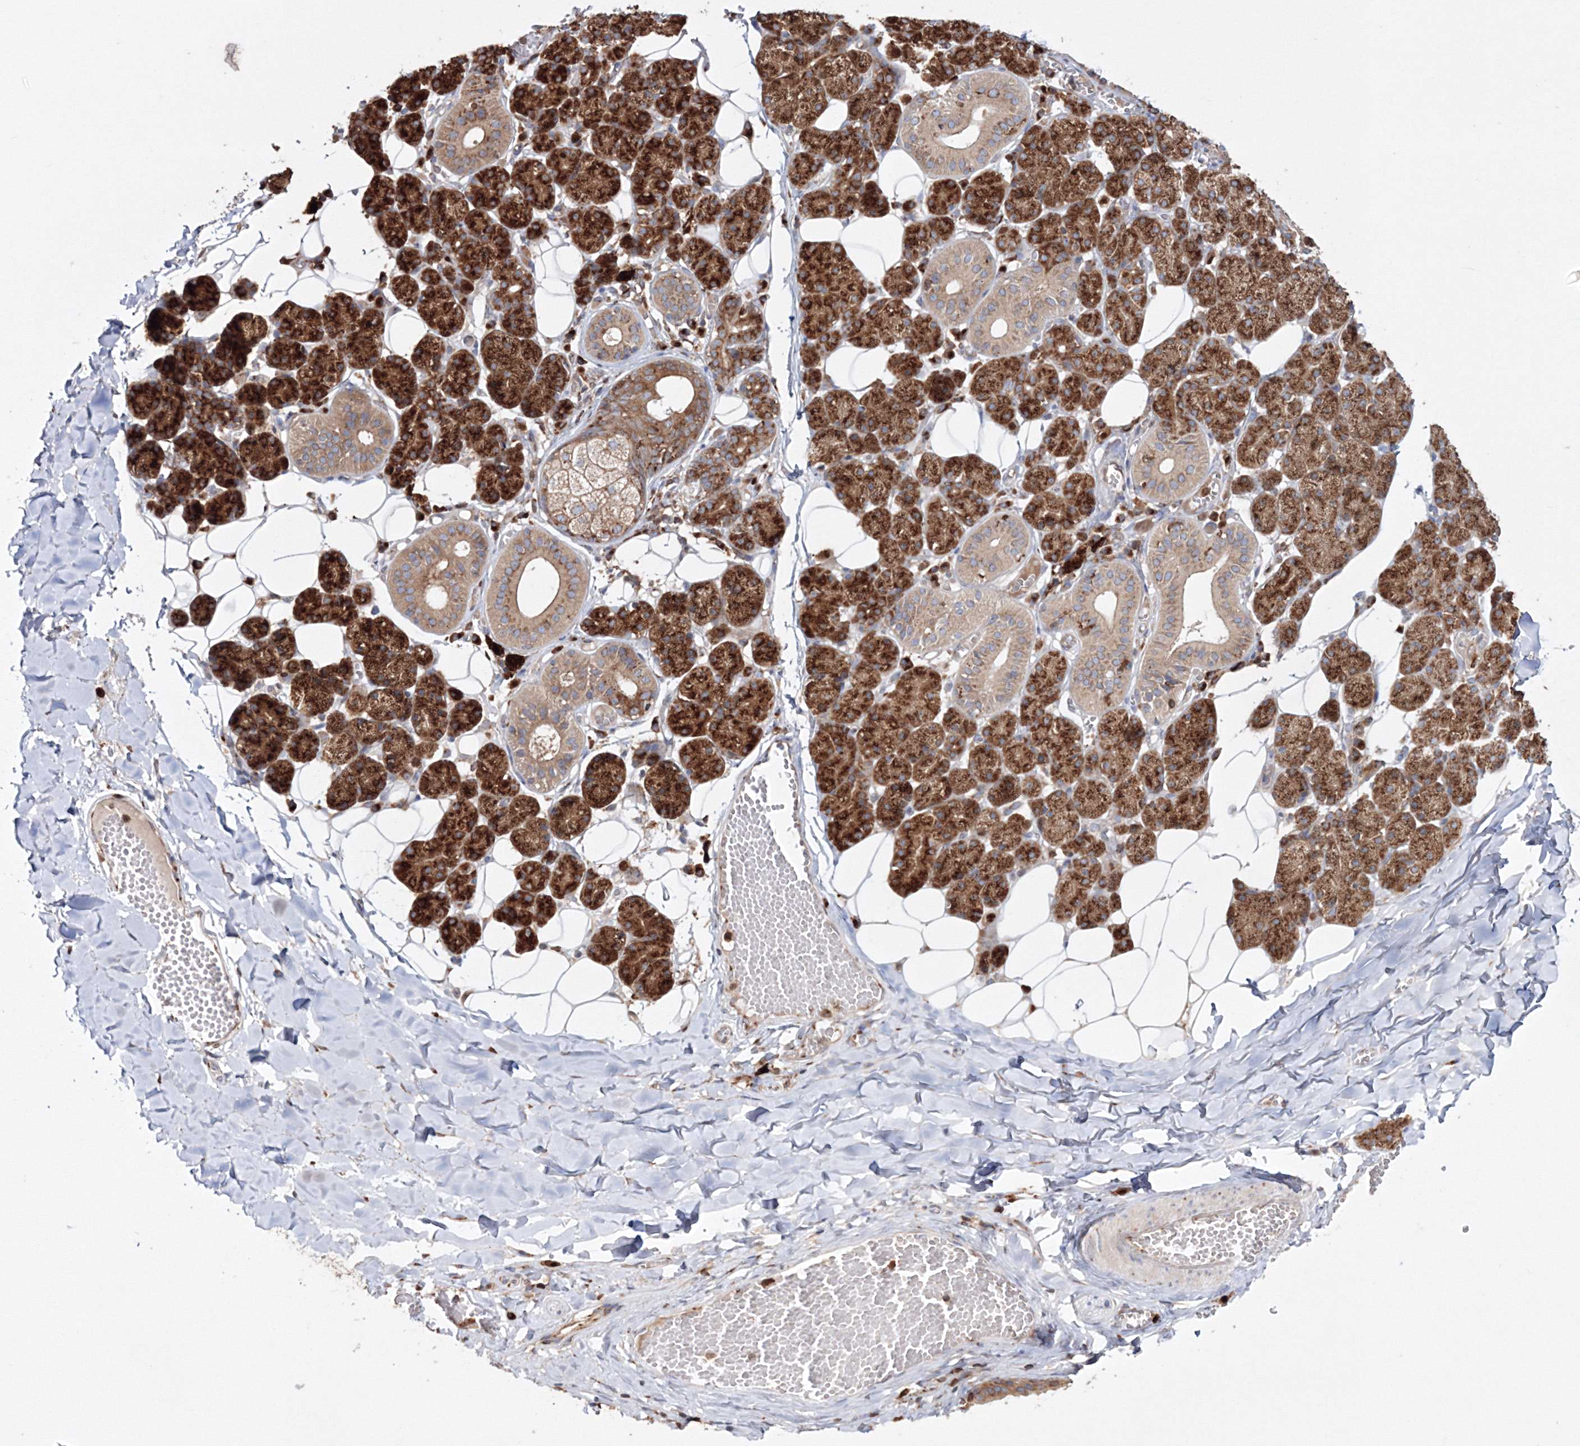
{"staining": {"intensity": "strong", "quantity": ">75%", "location": "cytoplasmic/membranous"}, "tissue": "salivary gland", "cell_type": "Glandular cells", "image_type": "normal", "snomed": [{"axis": "morphology", "description": "Normal tissue, NOS"}, {"axis": "topography", "description": "Salivary gland"}], "caption": "Brown immunohistochemical staining in normal salivary gland shows strong cytoplasmic/membranous staining in about >75% of glandular cells. (Brightfield microscopy of DAB IHC at high magnification).", "gene": "ARCN1", "patient": {"sex": "female", "age": 33}}